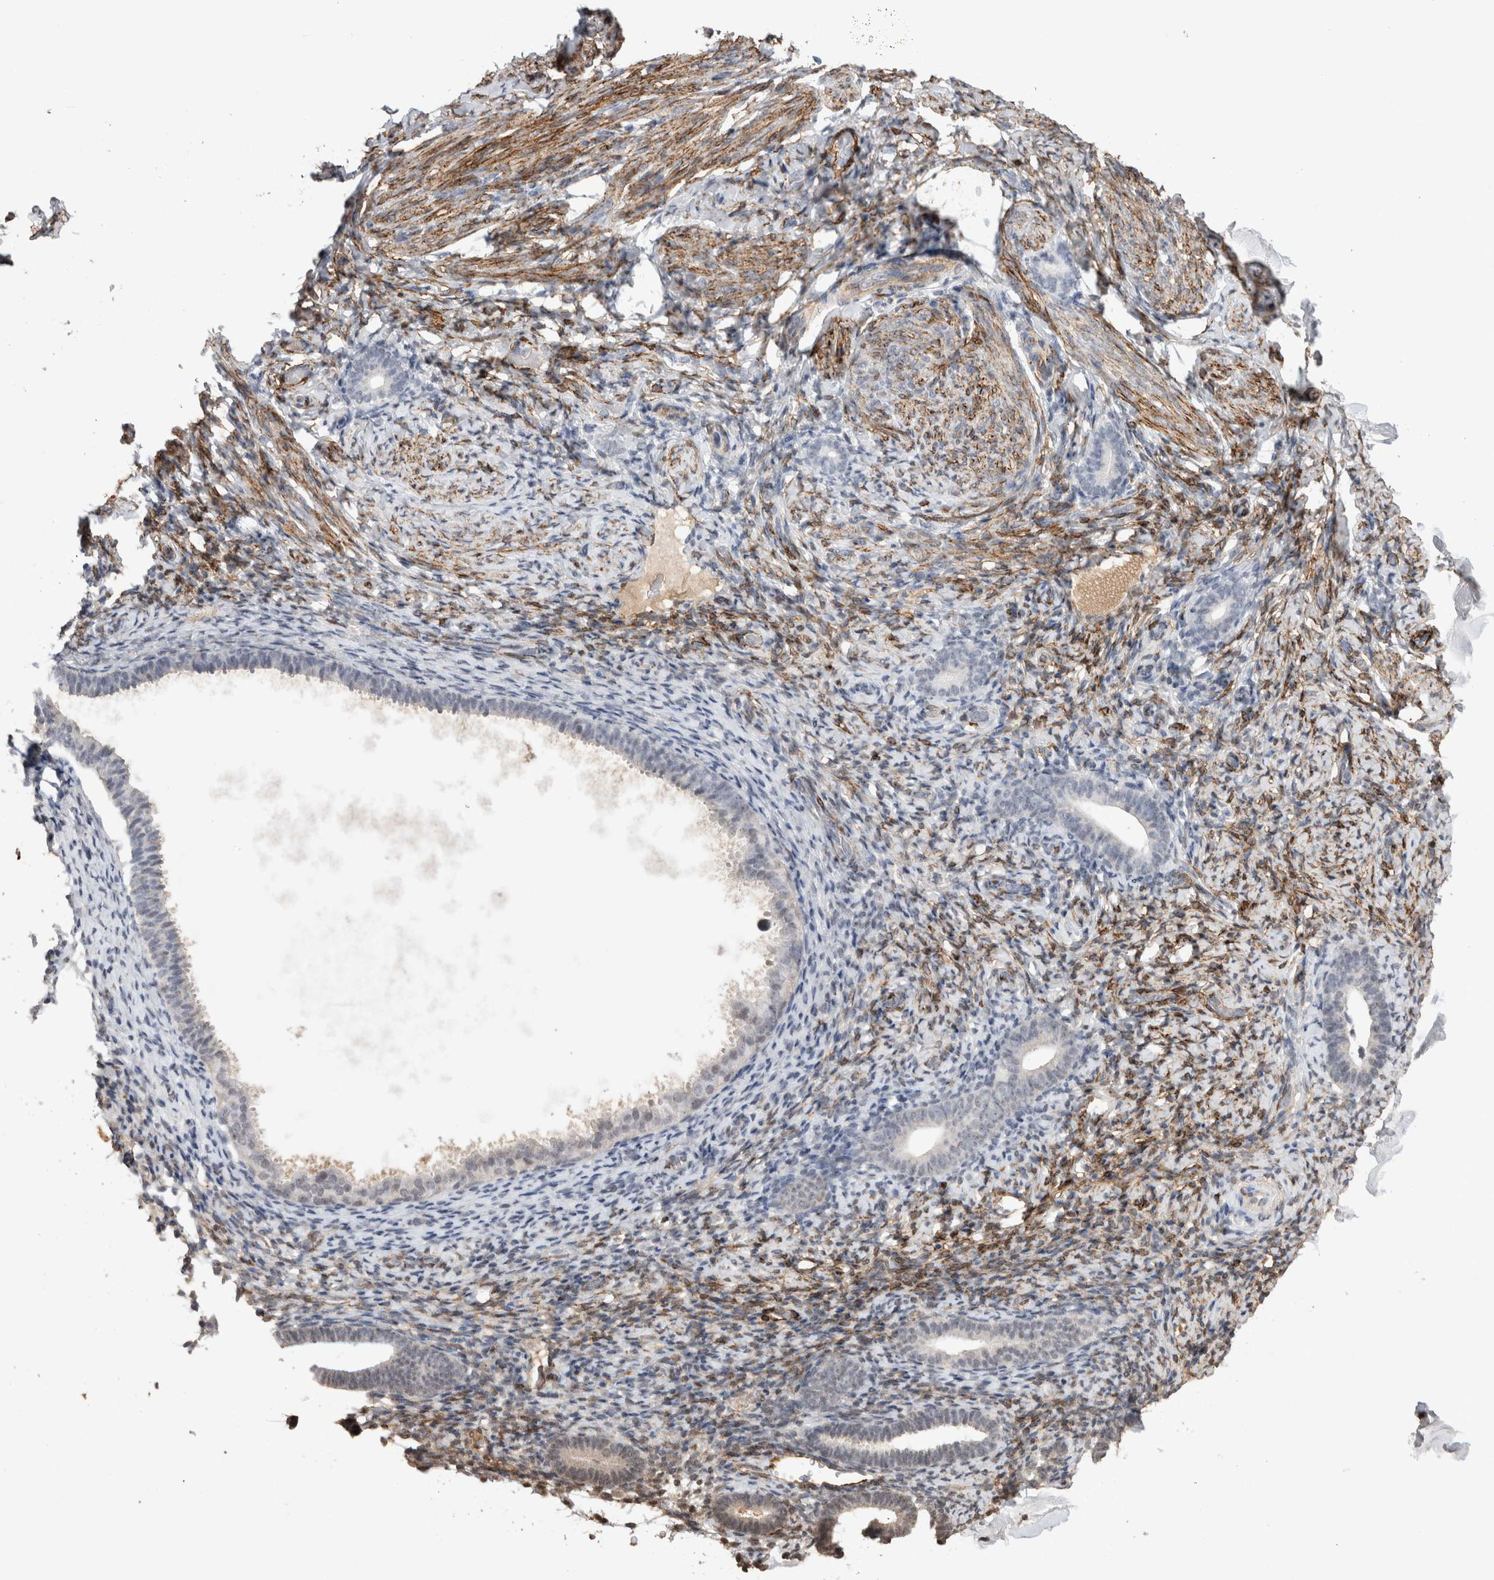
{"staining": {"intensity": "negative", "quantity": "none", "location": "none"}, "tissue": "endometrium", "cell_type": "Cells in endometrial stroma", "image_type": "normal", "snomed": [{"axis": "morphology", "description": "Normal tissue, NOS"}, {"axis": "topography", "description": "Endometrium"}], "caption": "Immunohistochemical staining of normal human endometrium displays no significant staining in cells in endometrial stroma.", "gene": "CDH13", "patient": {"sex": "female", "age": 51}}